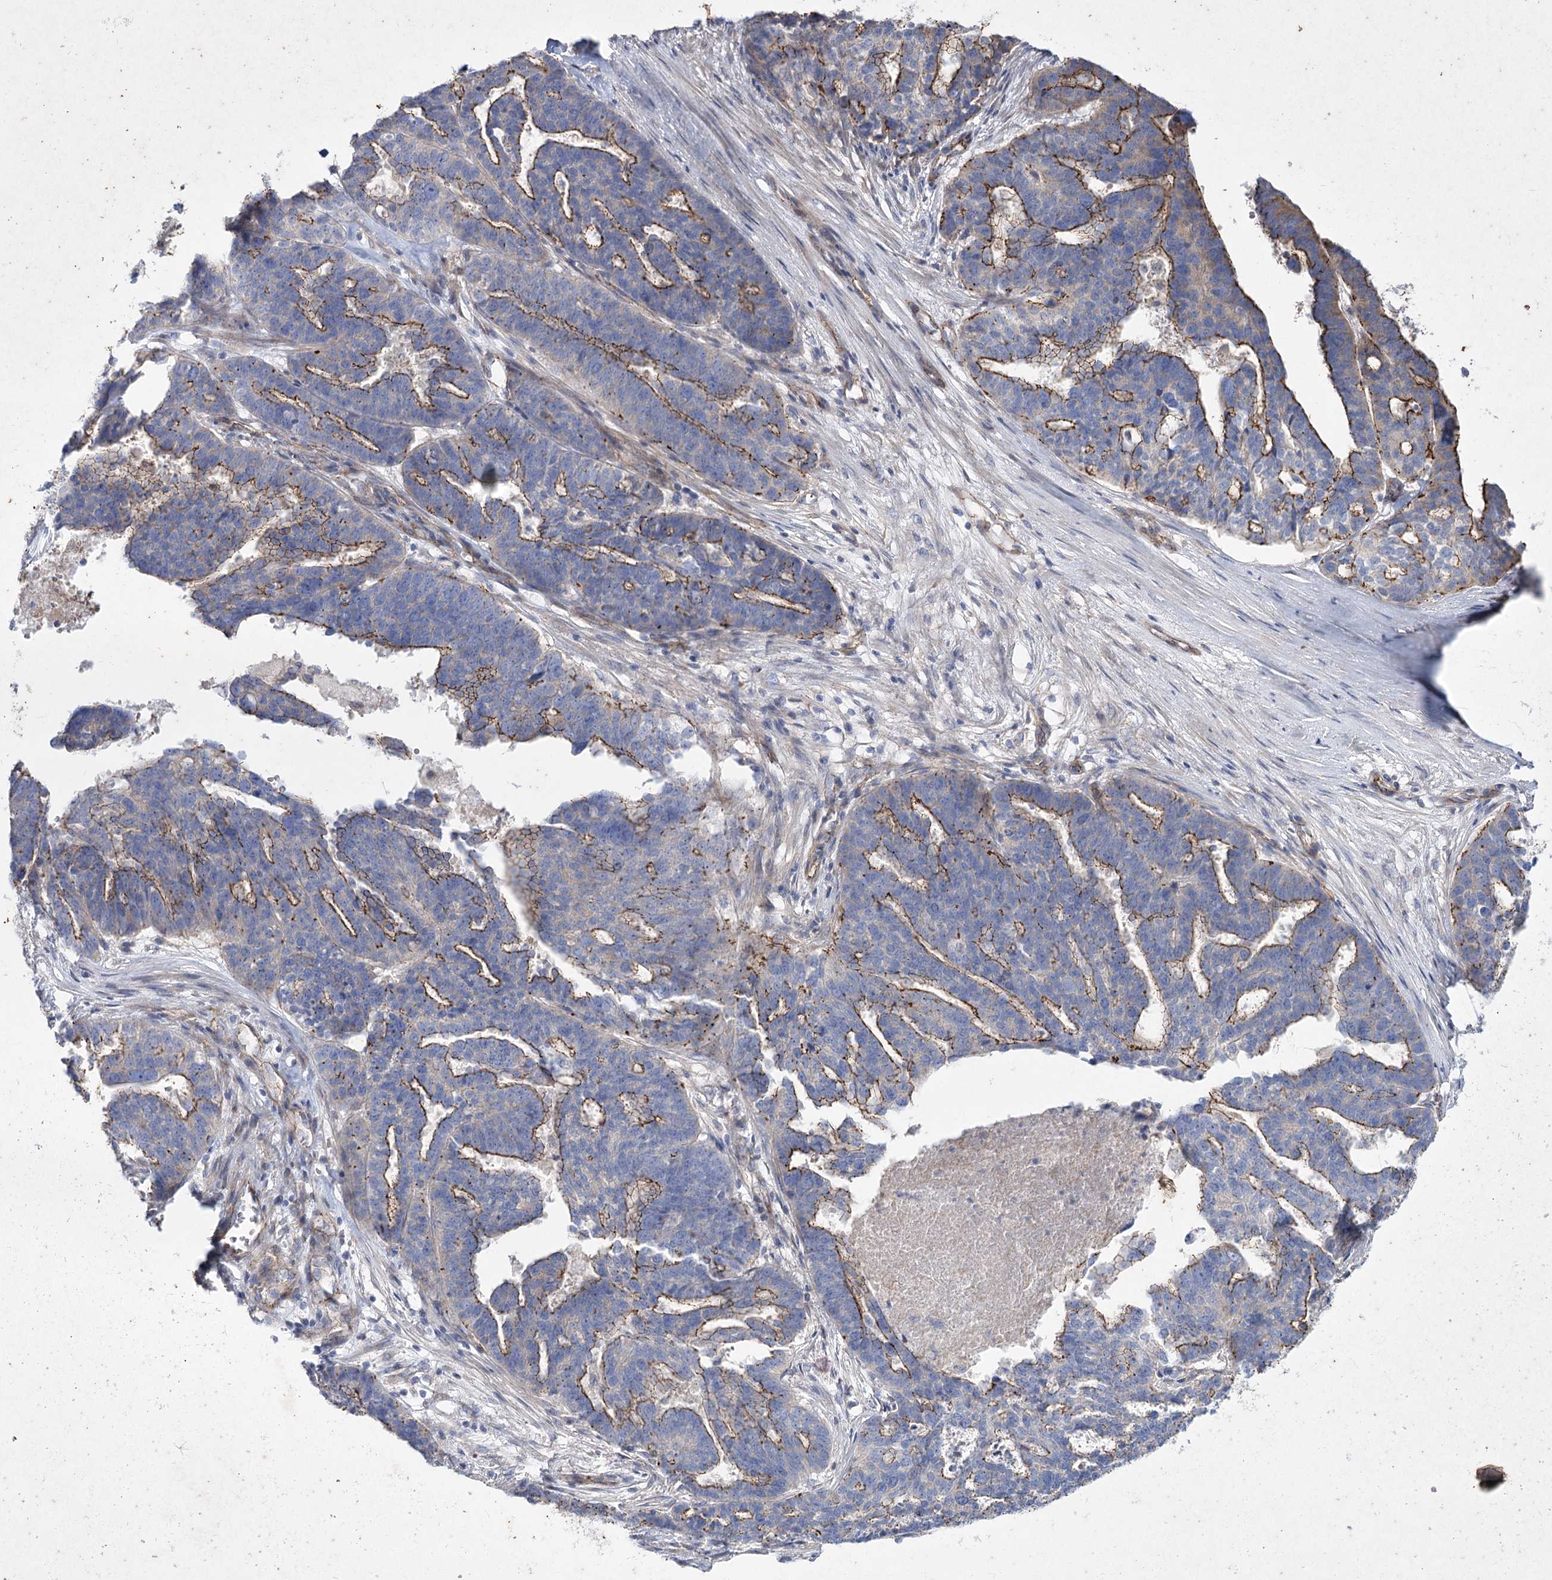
{"staining": {"intensity": "moderate", "quantity": ">75%", "location": "cytoplasmic/membranous"}, "tissue": "ovarian cancer", "cell_type": "Tumor cells", "image_type": "cancer", "snomed": [{"axis": "morphology", "description": "Cystadenocarcinoma, serous, NOS"}, {"axis": "topography", "description": "Ovary"}], "caption": "Tumor cells exhibit moderate cytoplasmic/membranous expression in approximately >75% of cells in serous cystadenocarcinoma (ovarian). (IHC, brightfield microscopy, high magnification).", "gene": "LDLRAD3", "patient": {"sex": "female", "age": 59}}